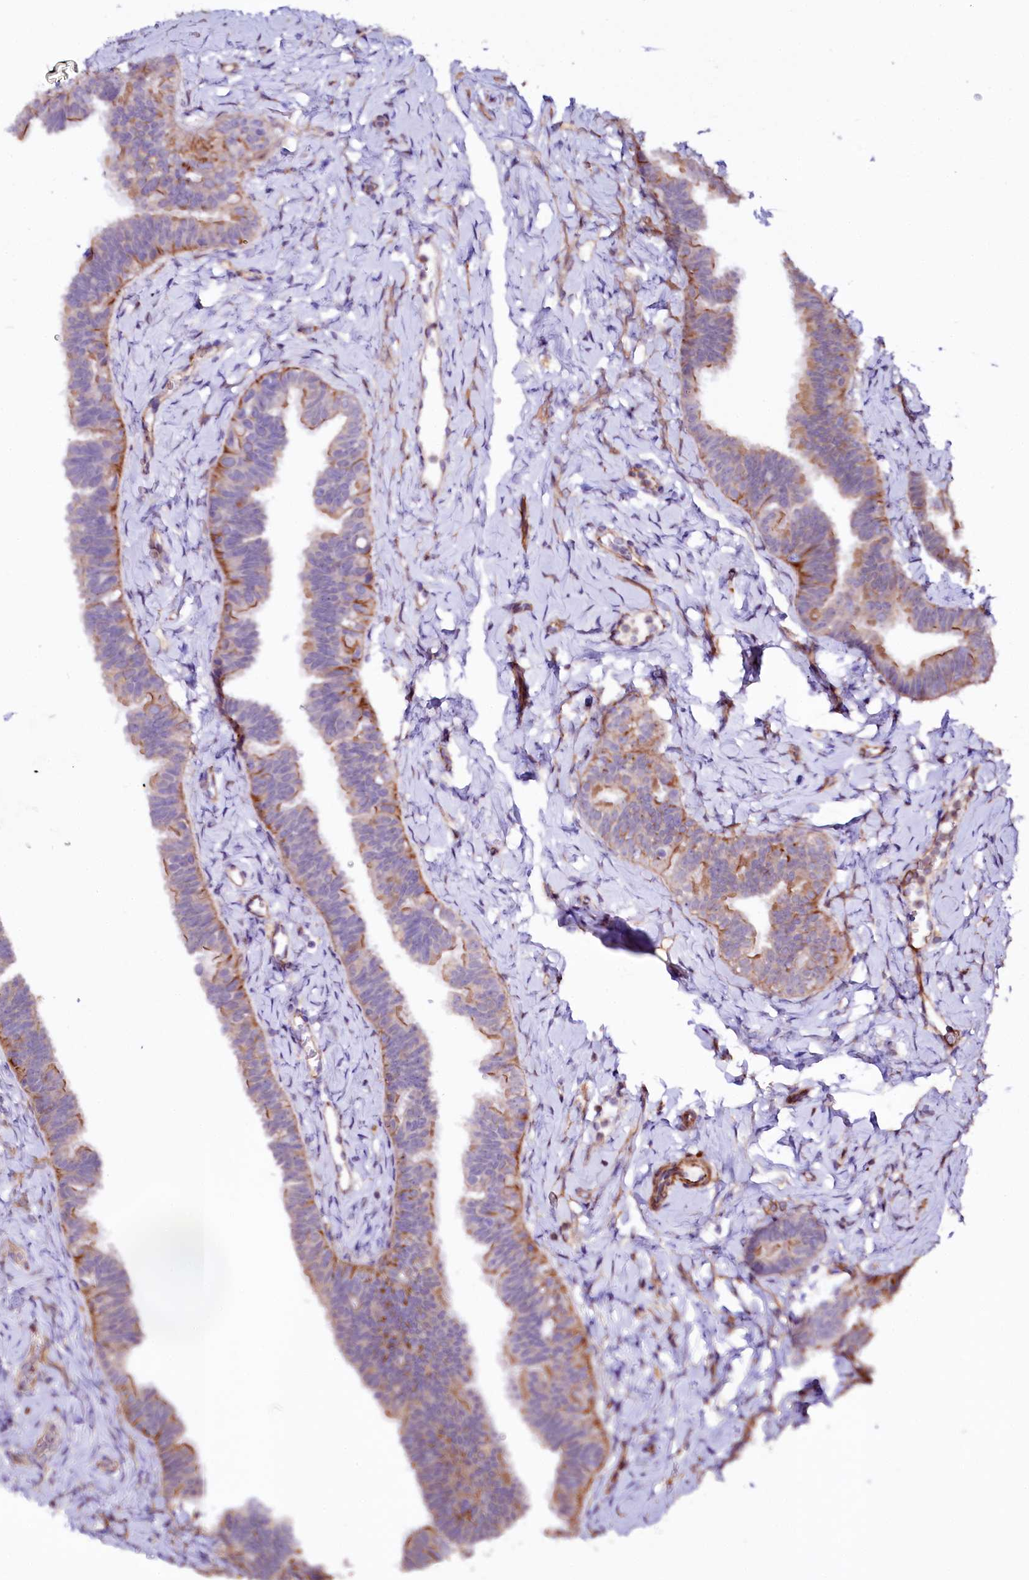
{"staining": {"intensity": "moderate", "quantity": "25%-75%", "location": "cytoplasmic/membranous"}, "tissue": "fallopian tube", "cell_type": "Glandular cells", "image_type": "normal", "snomed": [{"axis": "morphology", "description": "Normal tissue, NOS"}, {"axis": "topography", "description": "Fallopian tube"}], "caption": "A medium amount of moderate cytoplasmic/membranous expression is identified in about 25%-75% of glandular cells in benign fallopian tube.", "gene": "TTC12", "patient": {"sex": "female", "age": 65}}